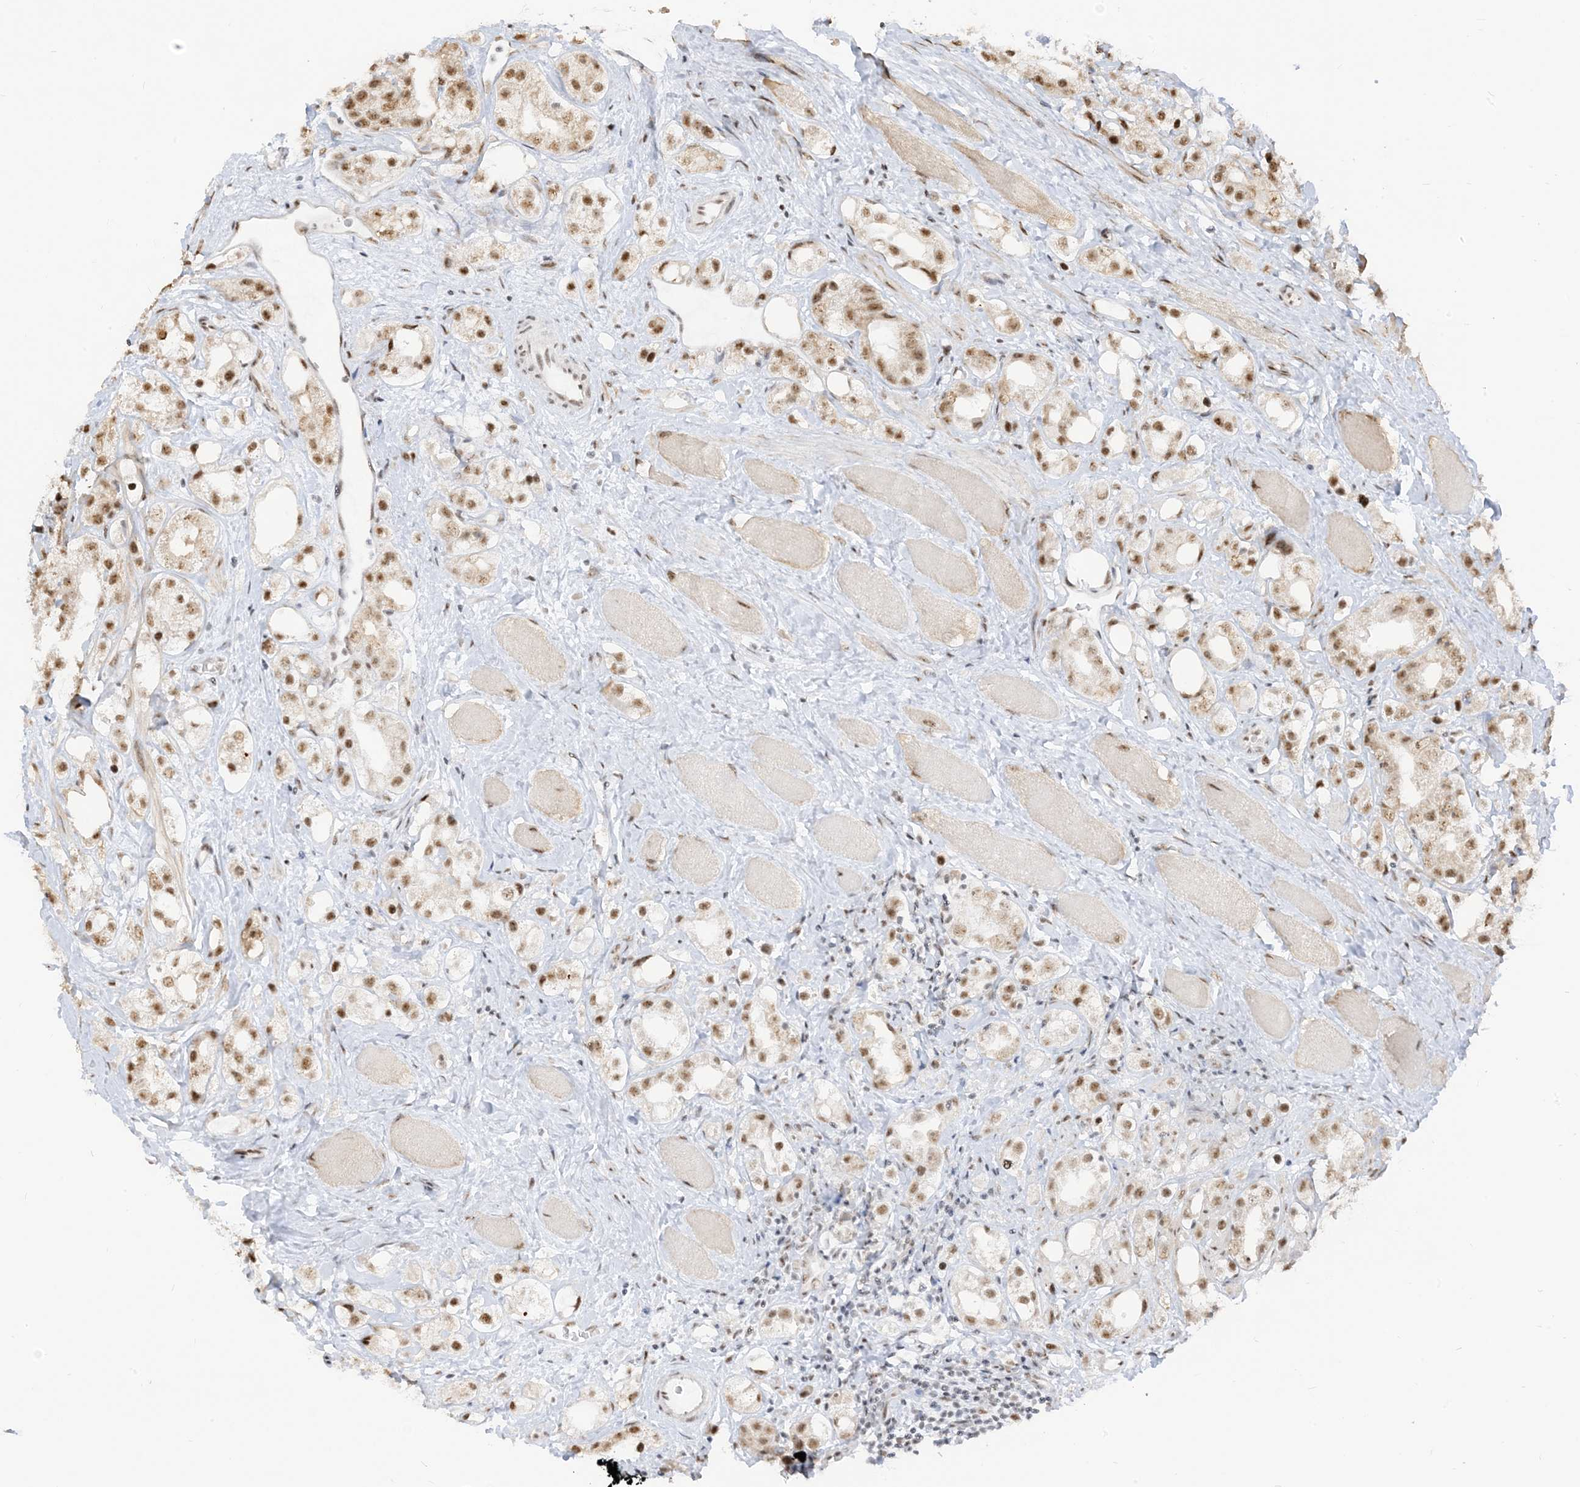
{"staining": {"intensity": "moderate", "quantity": ">75%", "location": "nuclear"}, "tissue": "prostate cancer", "cell_type": "Tumor cells", "image_type": "cancer", "snomed": [{"axis": "morphology", "description": "Adenocarcinoma, NOS"}, {"axis": "topography", "description": "Prostate"}], "caption": "This is a photomicrograph of immunohistochemistry (IHC) staining of prostate adenocarcinoma, which shows moderate positivity in the nuclear of tumor cells.", "gene": "ARGLU1", "patient": {"sex": "male", "age": 79}}